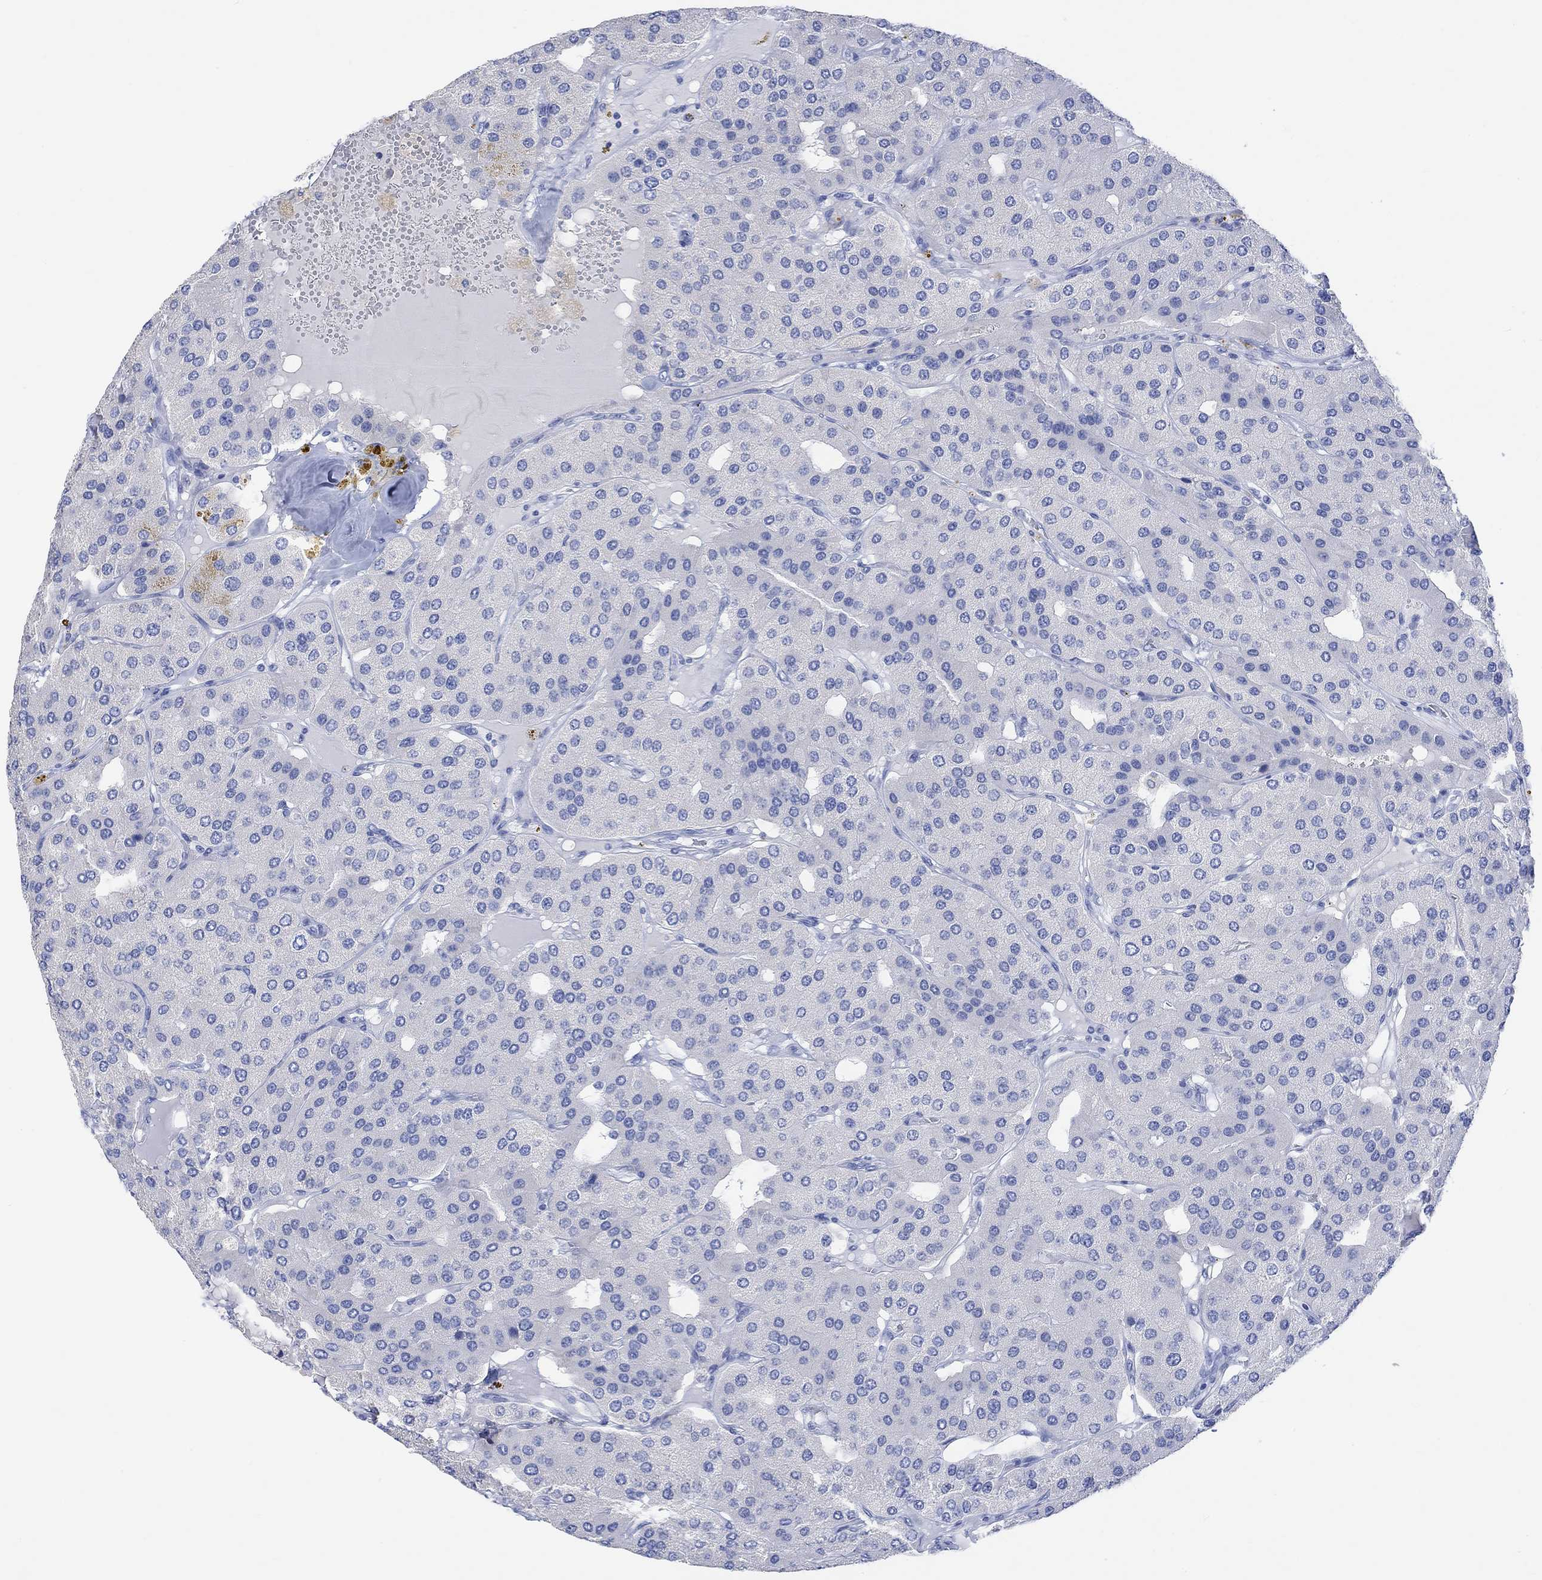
{"staining": {"intensity": "negative", "quantity": "none", "location": "none"}, "tissue": "parathyroid gland", "cell_type": "Glandular cells", "image_type": "normal", "snomed": [{"axis": "morphology", "description": "Normal tissue, NOS"}, {"axis": "morphology", "description": "Adenoma, NOS"}, {"axis": "topography", "description": "Parathyroid gland"}], "caption": "An immunohistochemistry histopathology image of benign parathyroid gland is shown. There is no staining in glandular cells of parathyroid gland. (IHC, brightfield microscopy, high magnification).", "gene": "CALCA", "patient": {"sex": "female", "age": 86}}